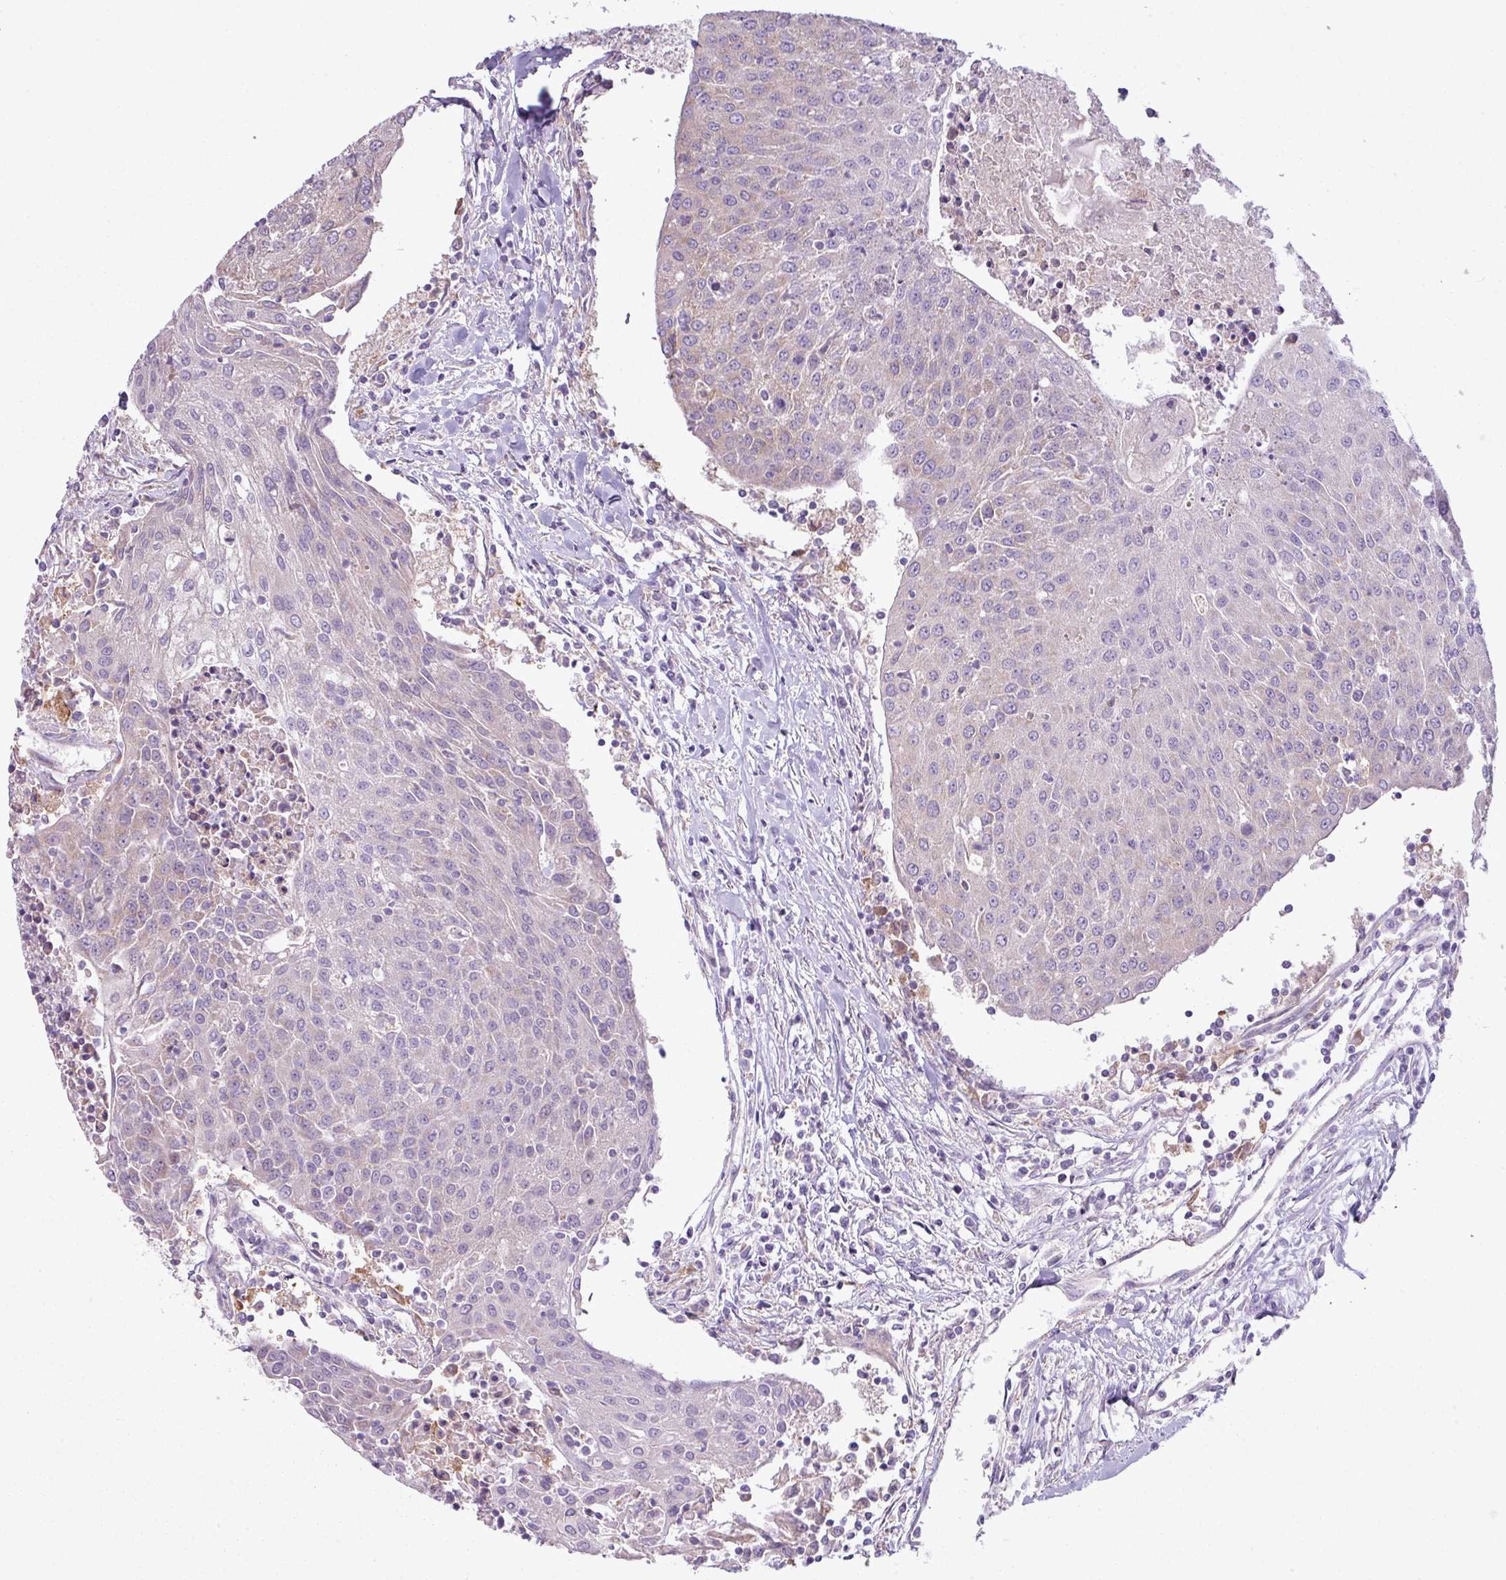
{"staining": {"intensity": "negative", "quantity": "none", "location": "none"}, "tissue": "urothelial cancer", "cell_type": "Tumor cells", "image_type": "cancer", "snomed": [{"axis": "morphology", "description": "Urothelial carcinoma, High grade"}, {"axis": "topography", "description": "Urinary bladder"}], "caption": "This image is of high-grade urothelial carcinoma stained with immunohistochemistry (IHC) to label a protein in brown with the nuclei are counter-stained blue. There is no staining in tumor cells.", "gene": "CAMK2B", "patient": {"sex": "female", "age": 85}}